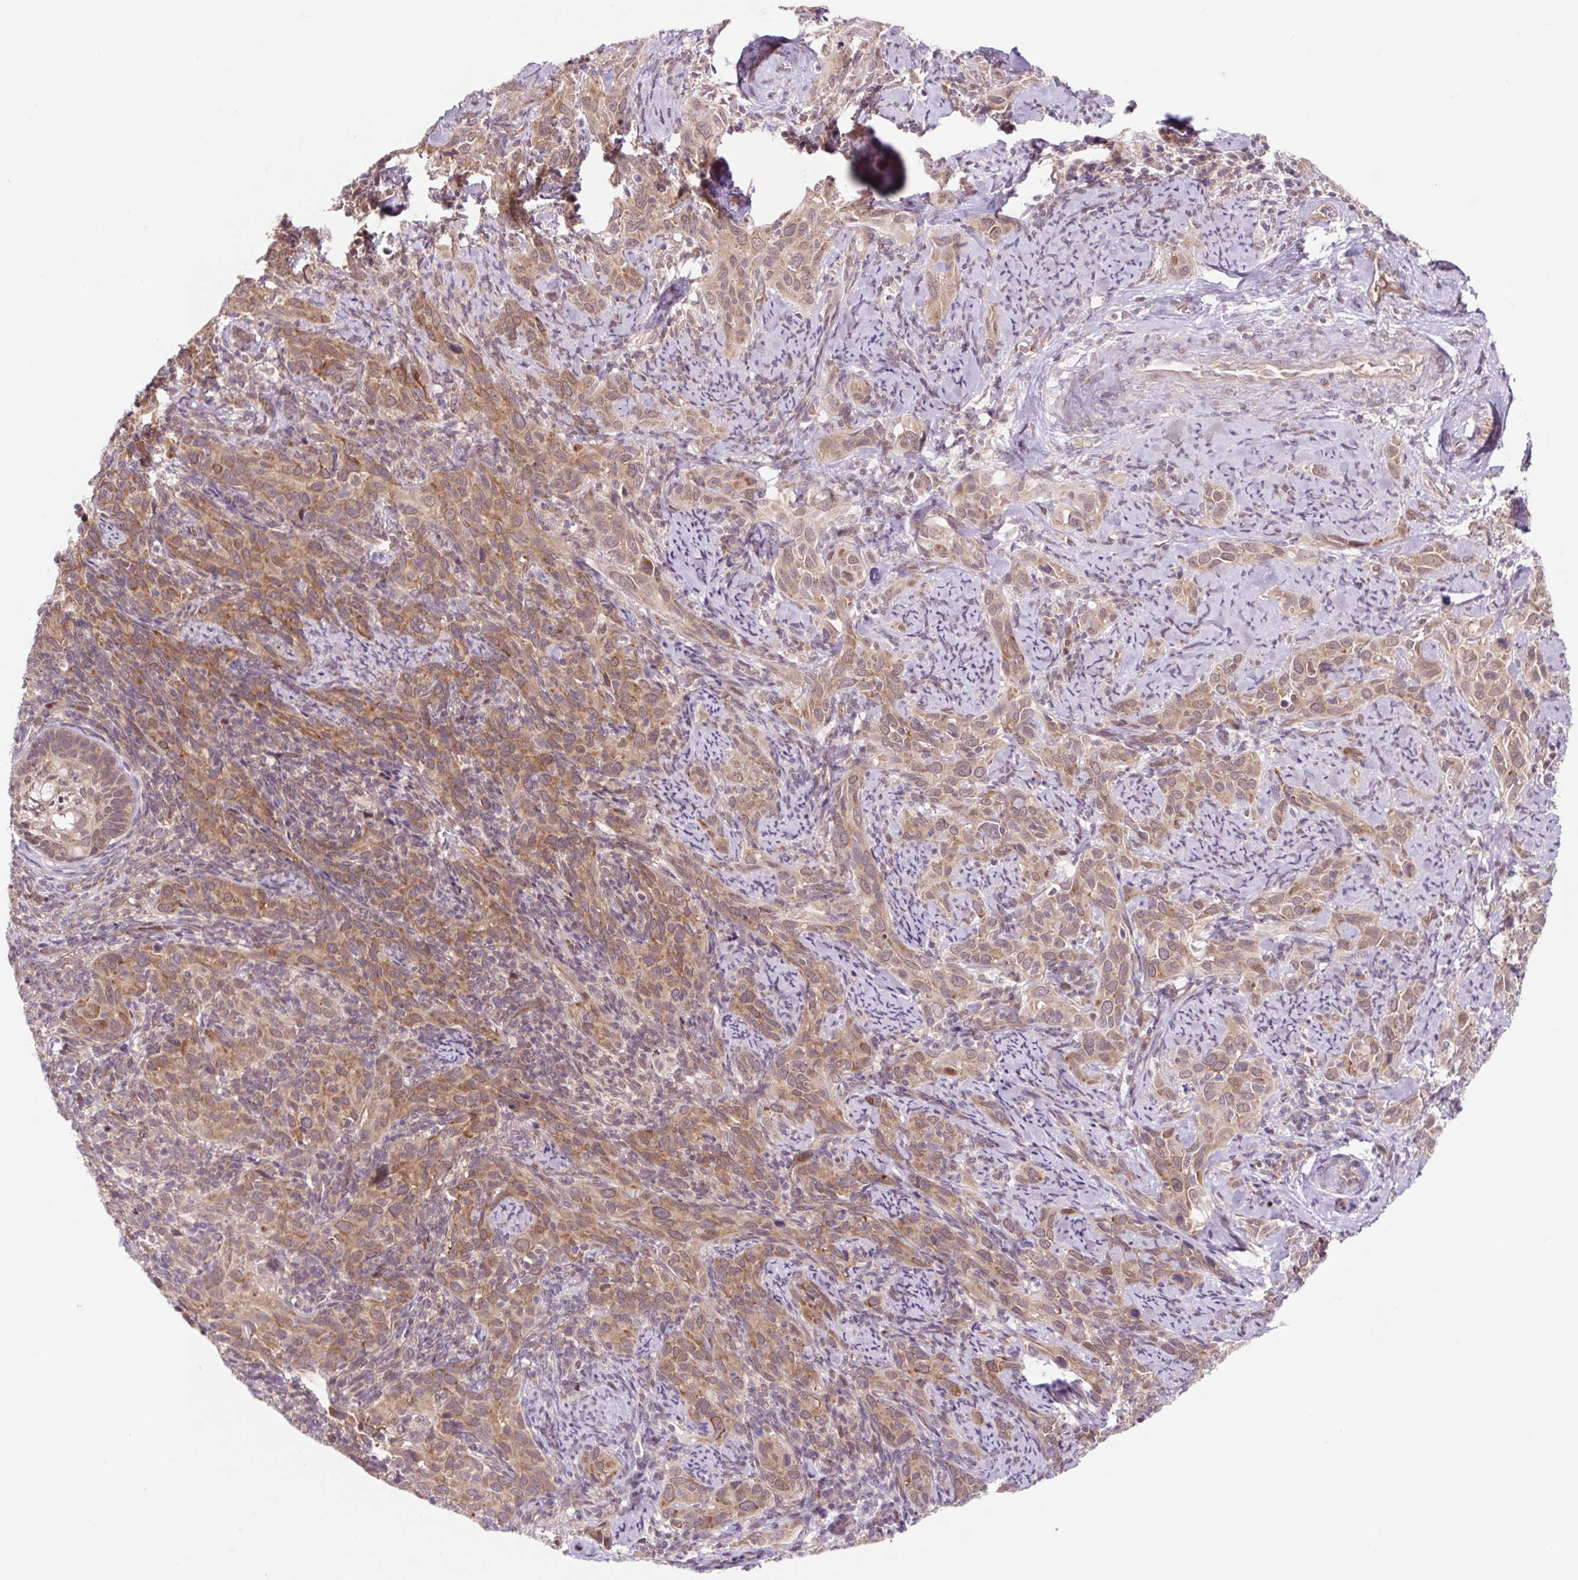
{"staining": {"intensity": "moderate", "quantity": ">75%", "location": "cytoplasmic/membranous,nuclear"}, "tissue": "cervical cancer", "cell_type": "Tumor cells", "image_type": "cancer", "snomed": [{"axis": "morphology", "description": "Squamous cell carcinoma, NOS"}, {"axis": "topography", "description": "Cervix"}], "caption": "Protein staining reveals moderate cytoplasmic/membranous and nuclear staining in approximately >75% of tumor cells in cervical cancer (squamous cell carcinoma). The protein of interest is stained brown, and the nuclei are stained in blue (DAB (3,3'-diaminobenzidine) IHC with brightfield microscopy, high magnification).", "gene": "HFE", "patient": {"sex": "female", "age": 51}}